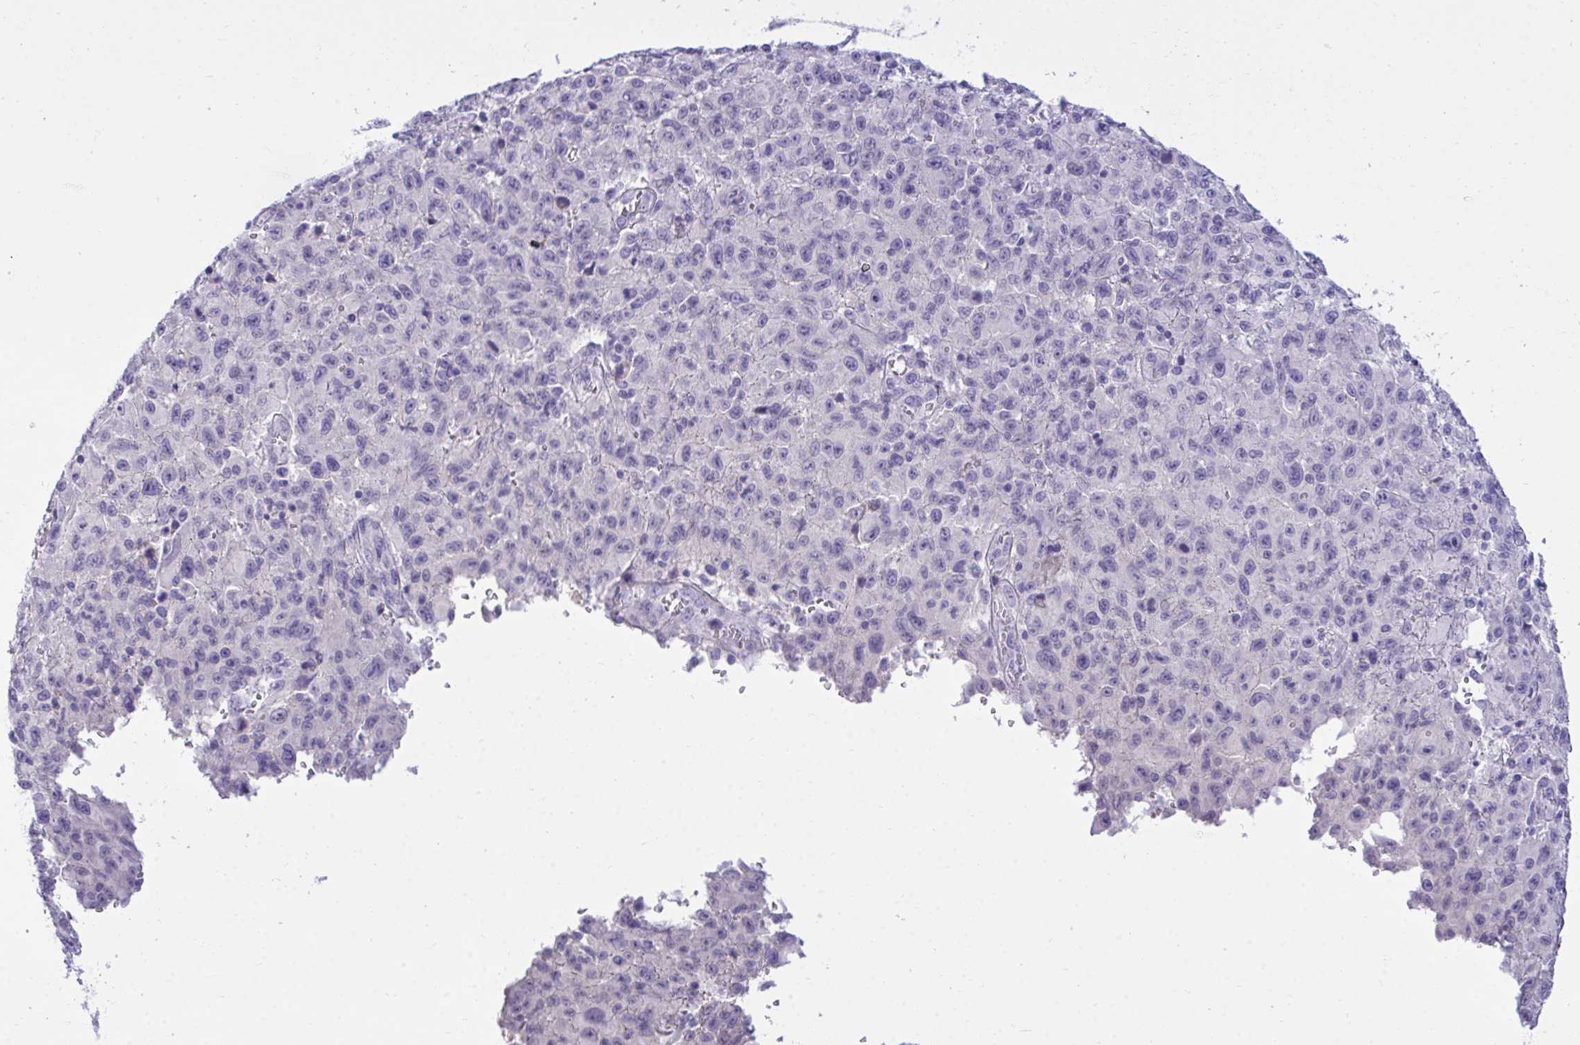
{"staining": {"intensity": "negative", "quantity": "none", "location": "none"}, "tissue": "melanoma", "cell_type": "Tumor cells", "image_type": "cancer", "snomed": [{"axis": "morphology", "description": "Malignant melanoma, NOS"}, {"axis": "topography", "description": "Skin"}], "caption": "IHC of human malignant melanoma displays no expression in tumor cells. Nuclei are stained in blue.", "gene": "TMCO5A", "patient": {"sex": "male", "age": 46}}